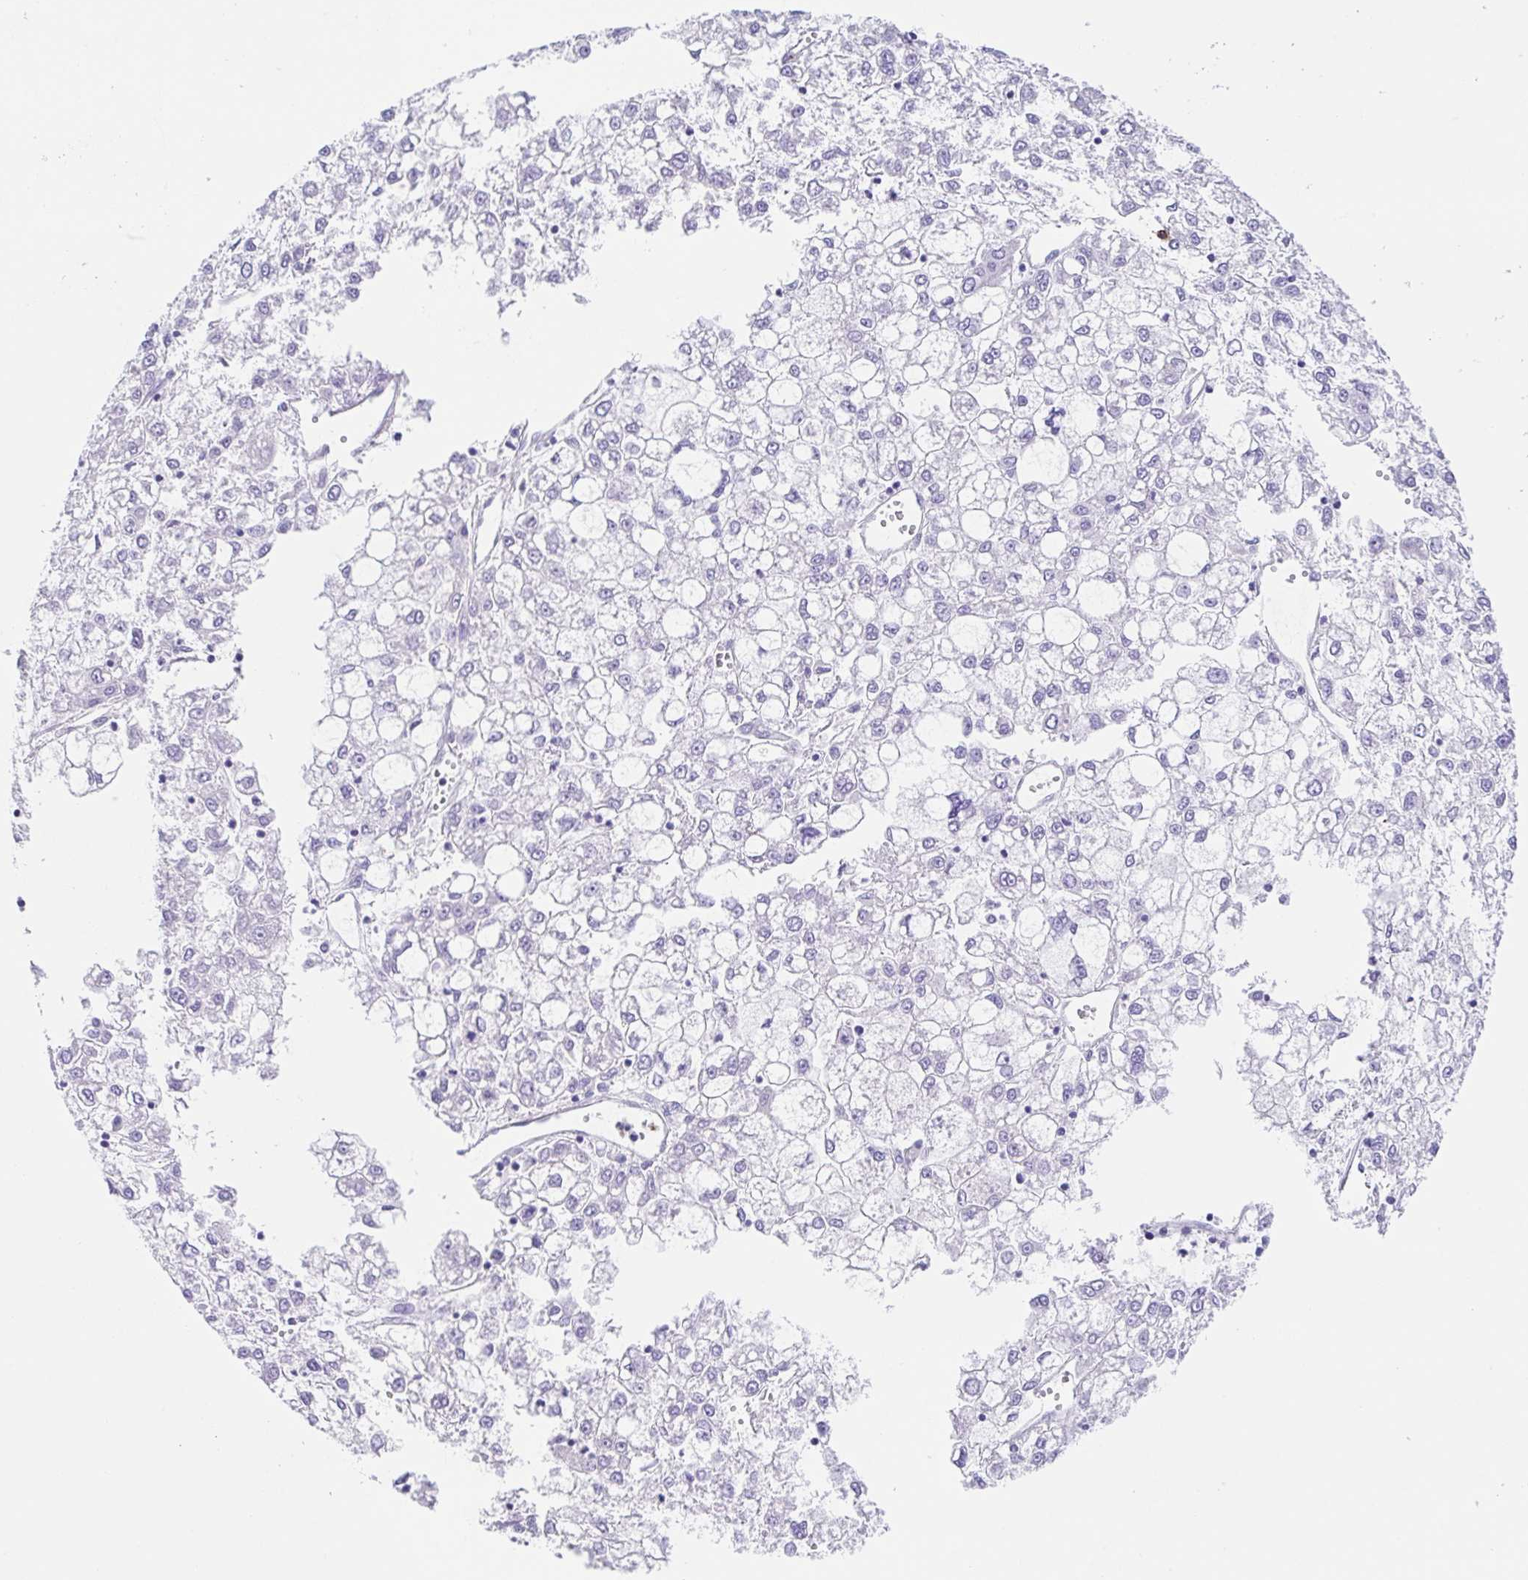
{"staining": {"intensity": "negative", "quantity": "none", "location": "none"}, "tissue": "liver cancer", "cell_type": "Tumor cells", "image_type": "cancer", "snomed": [{"axis": "morphology", "description": "Carcinoma, Hepatocellular, NOS"}, {"axis": "topography", "description": "Liver"}], "caption": "DAB (3,3'-diaminobenzidine) immunohistochemical staining of human liver cancer demonstrates no significant expression in tumor cells.", "gene": "ARPP21", "patient": {"sex": "male", "age": 40}}